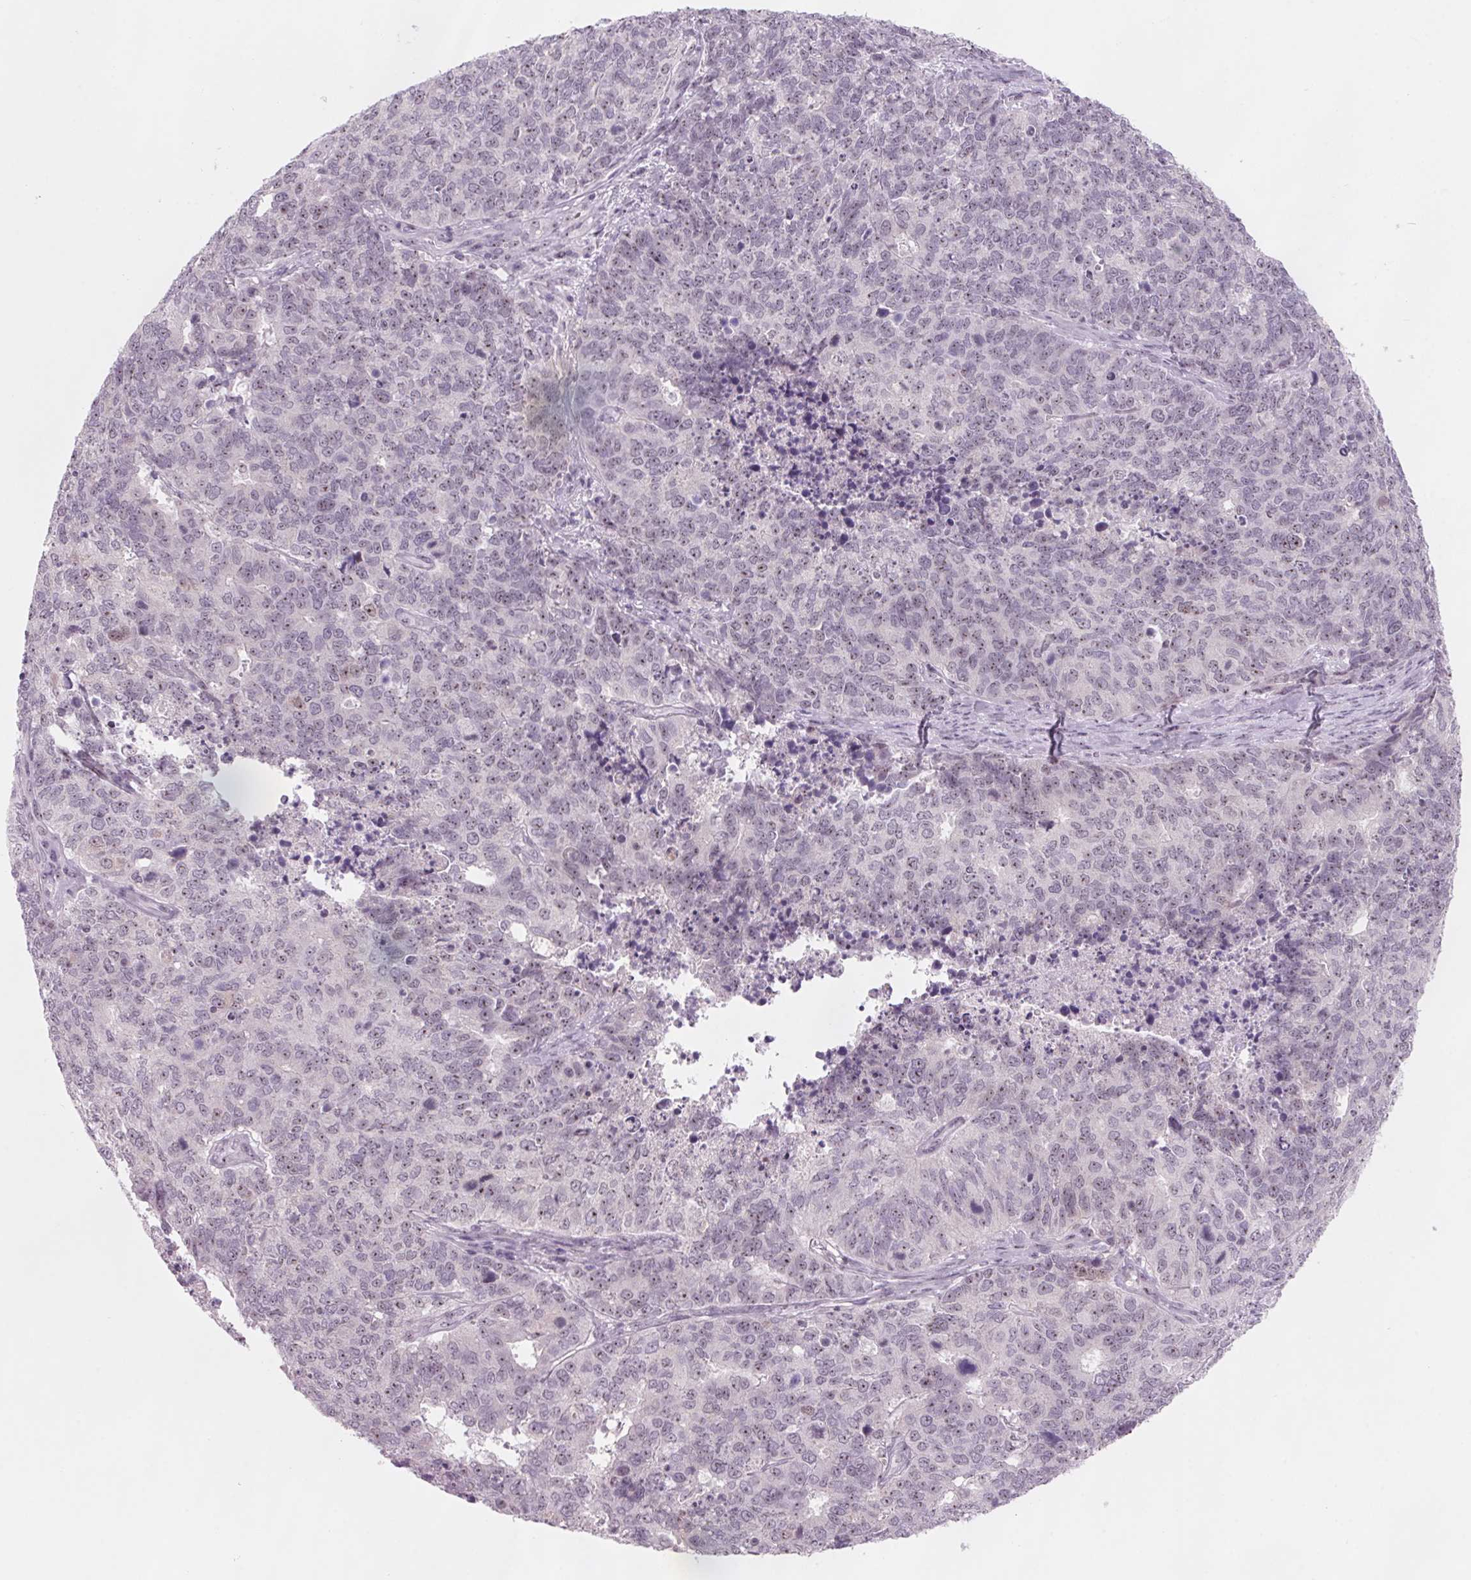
{"staining": {"intensity": "weak", "quantity": "<25%", "location": "nuclear"}, "tissue": "cervical cancer", "cell_type": "Tumor cells", "image_type": "cancer", "snomed": [{"axis": "morphology", "description": "Adenocarcinoma, NOS"}, {"axis": "topography", "description": "Cervix"}], "caption": "The micrograph demonstrates no significant staining in tumor cells of cervical adenocarcinoma.", "gene": "DNTTIP2", "patient": {"sex": "female", "age": 63}}